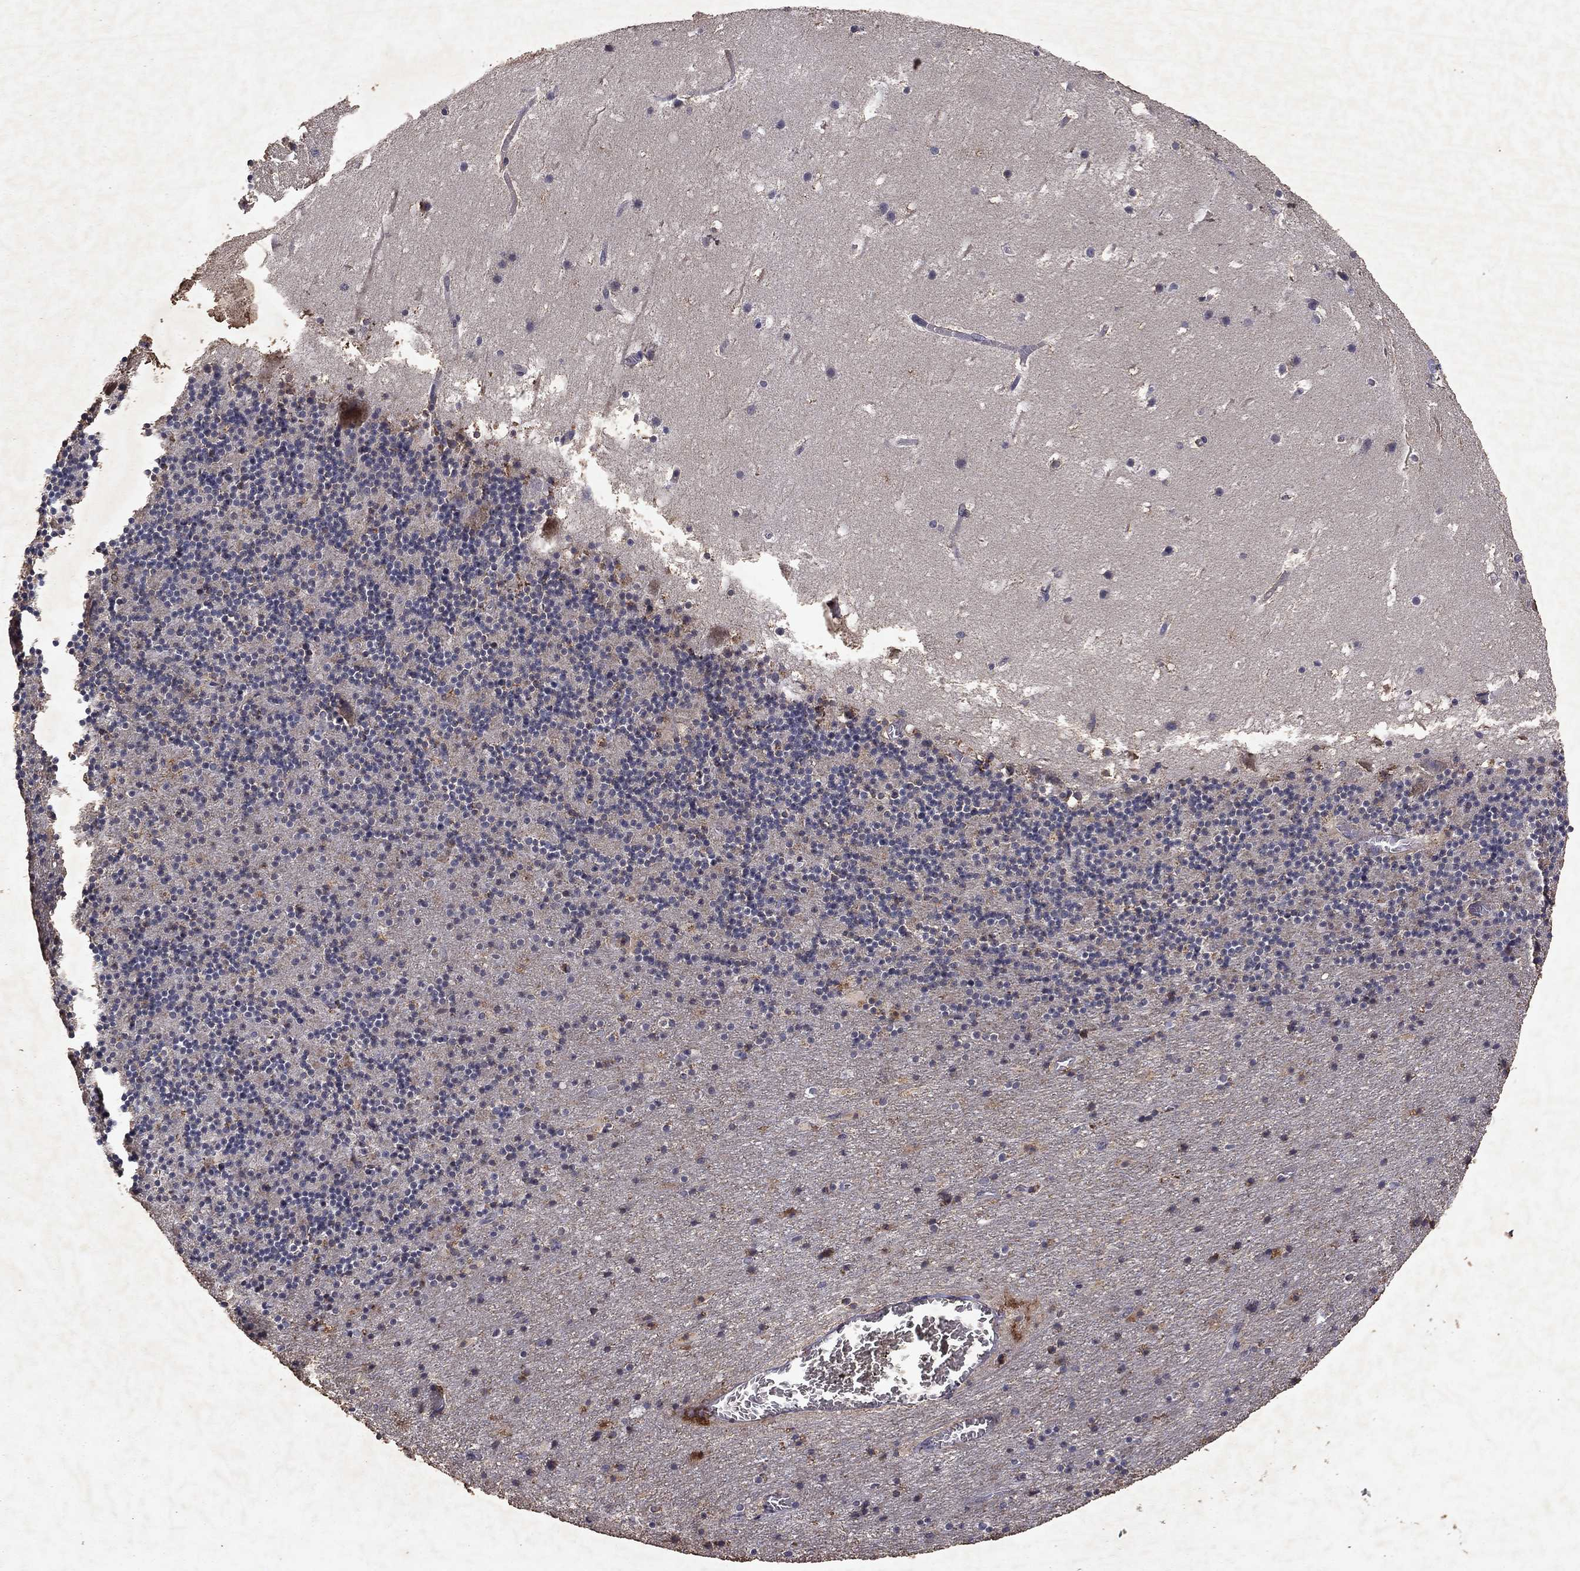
{"staining": {"intensity": "negative", "quantity": "none", "location": "none"}, "tissue": "cerebellum", "cell_type": "Cells in granular layer", "image_type": "normal", "snomed": [{"axis": "morphology", "description": "Normal tissue, NOS"}, {"axis": "topography", "description": "Cerebellum"}], "caption": "Cerebellum was stained to show a protein in brown. There is no significant positivity in cells in granular layer. Nuclei are stained in blue.", "gene": "PYROXD2", "patient": {"sex": "male", "age": 37}}